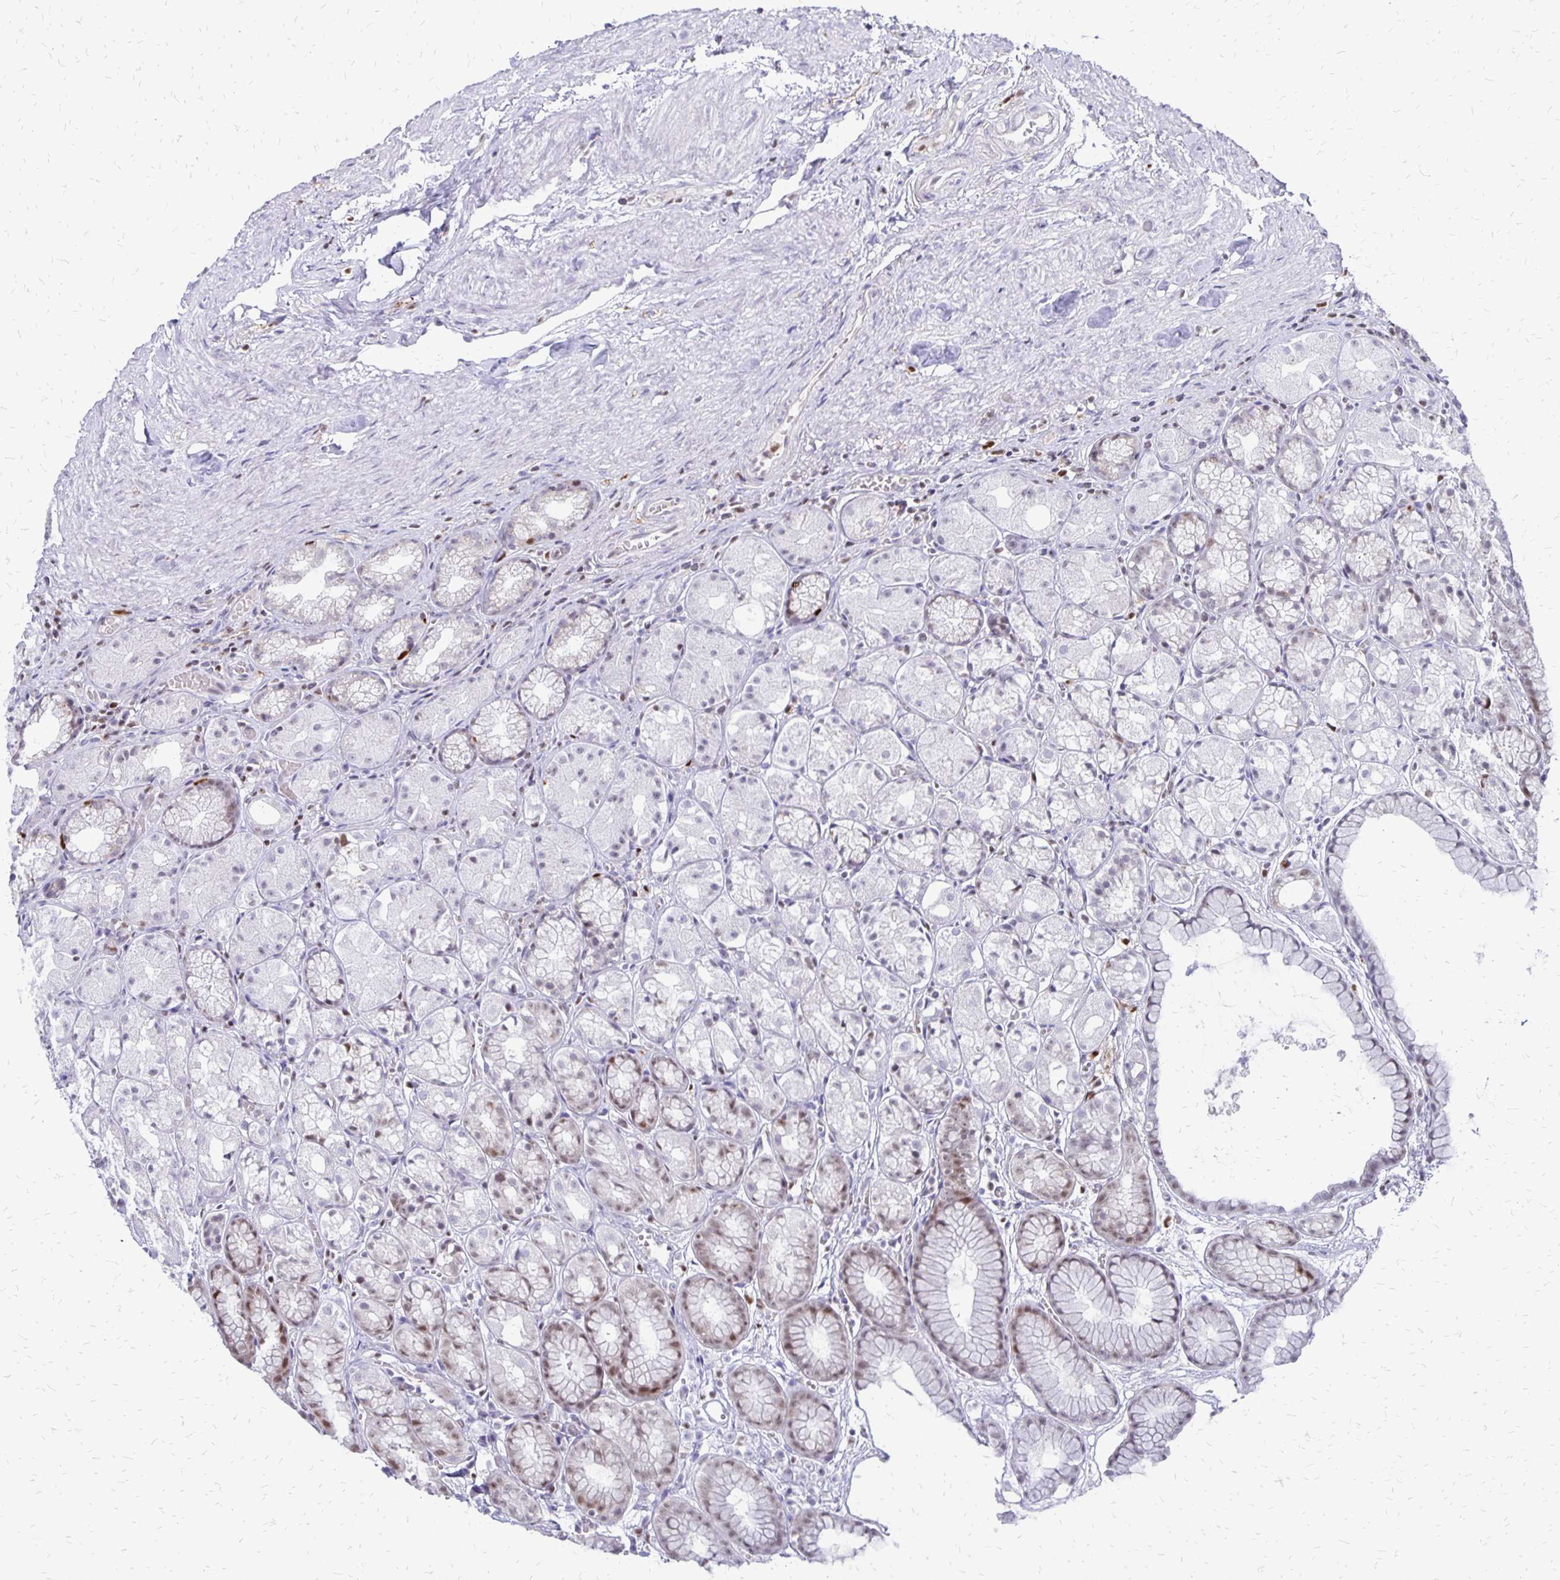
{"staining": {"intensity": "weak", "quantity": "<25%", "location": "nuclear"}, "tissue": "stomach", "cell_type": "Glandular cells", "image_type": "normal", "snomed": [{"axis": "morphology", "description": "Normal tissue, NOS"}, {"axis": "topography", "description": "Stomach"}], "caption": "This micrograph is of normal stomach stained with IHC to label a protein in brown with the nuclei are counter-stained blue. There is no positivity in glandular cells. (DAB immunohistochemistry (IHC), high magnification).", "gene": "DCK", "patient": {"sex": "male", "age": 70}}